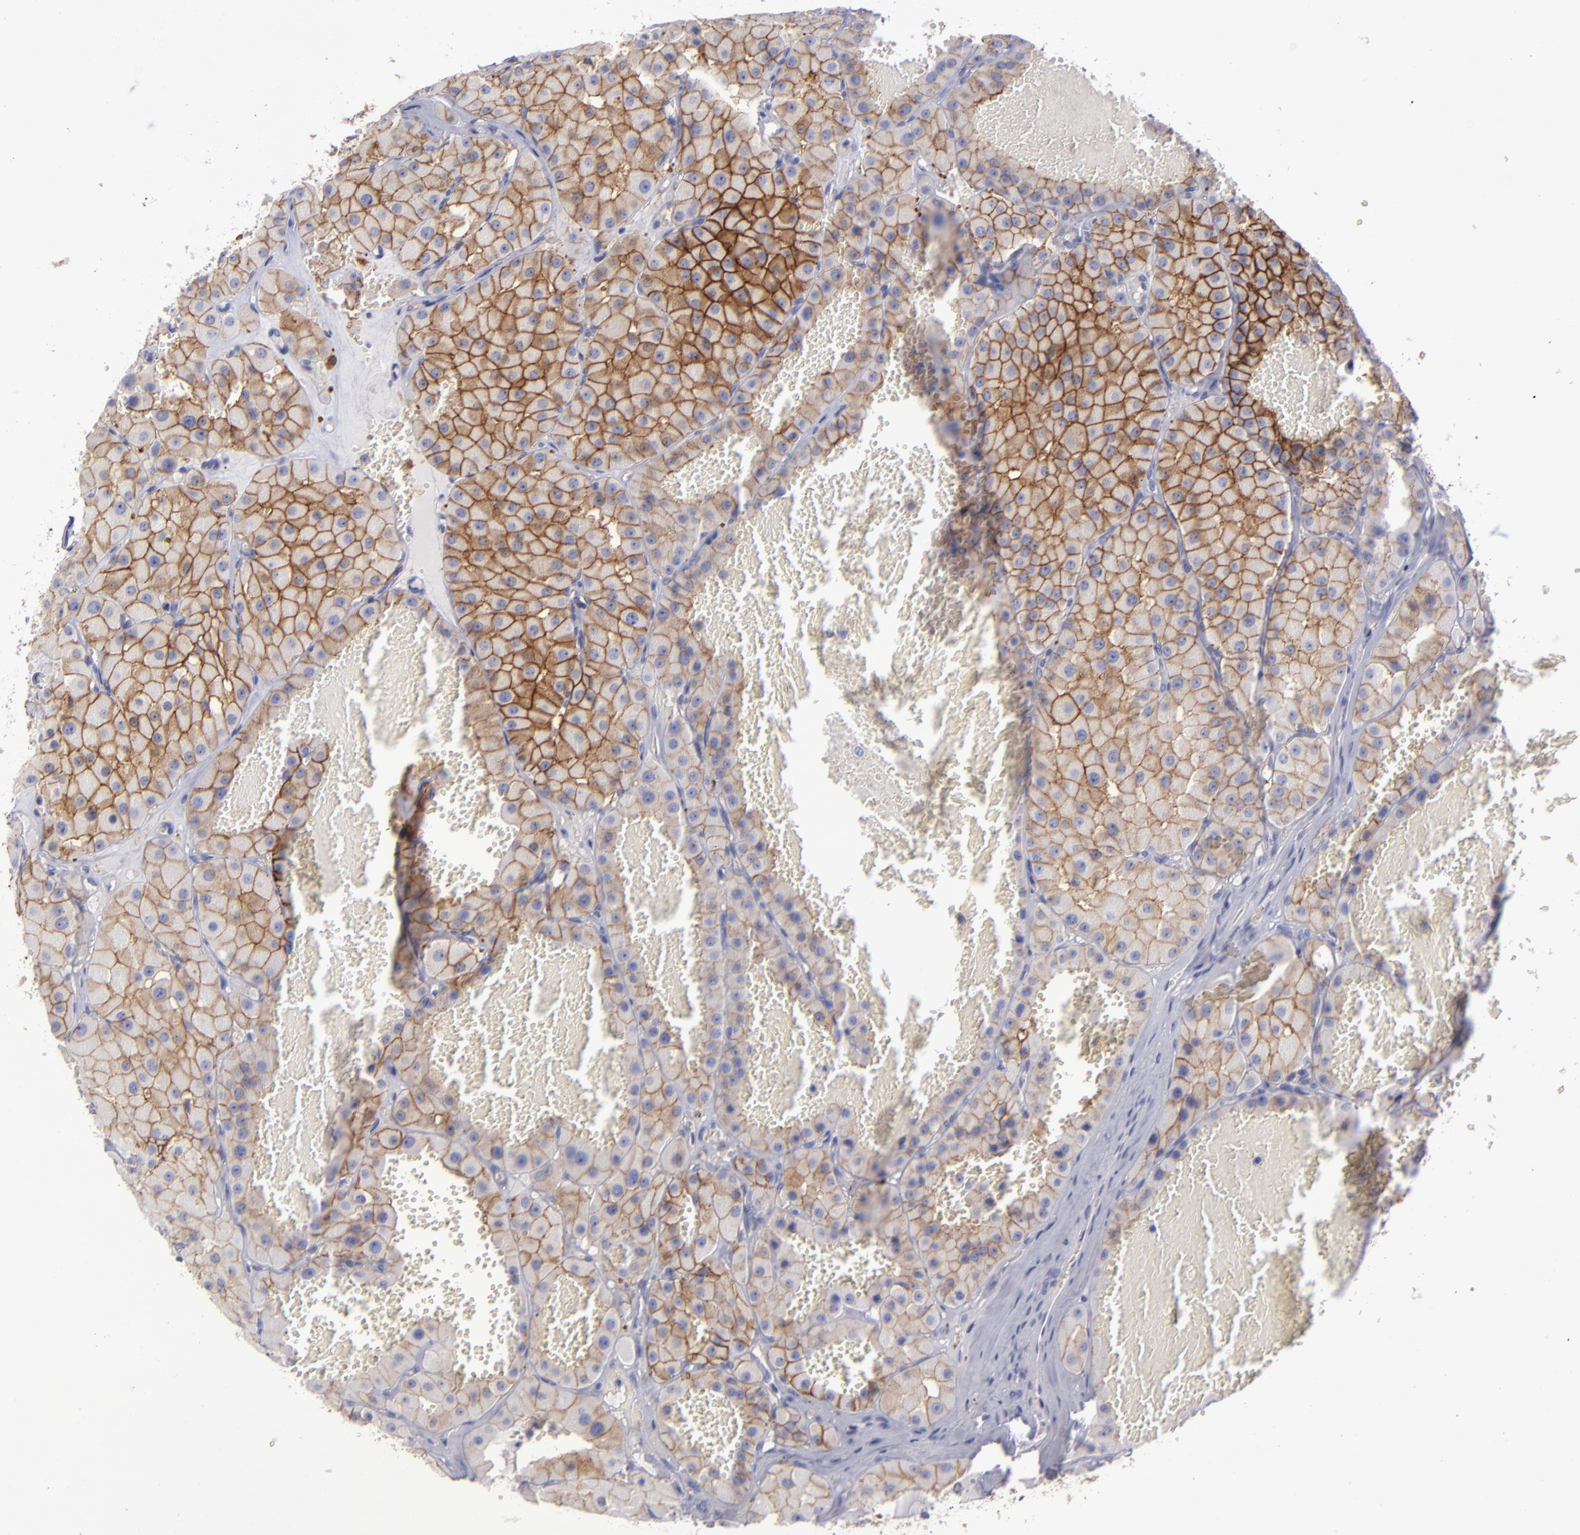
{"staining": {"intensity": "moderate", "quantity": "25%-75%", "location": "cytoplasmic/membranous"}, "tissue": "renal cancer", "cell_type": "Tumor cells", "image_type": "cancer", "snomed": [{"axis": "morphology", "description": "Adenocarcinoma, uncertain malignant potential"}, {"axis": "topography", "description": "Kidney"}], "caption": "Human renal cancer (adenocarcinoma,  uncertain malignant potential) stained with a protein marker displays moderate staining in tumor cells.", "gene": "BSG", "patient": {"sex": "male", "age": 63}}